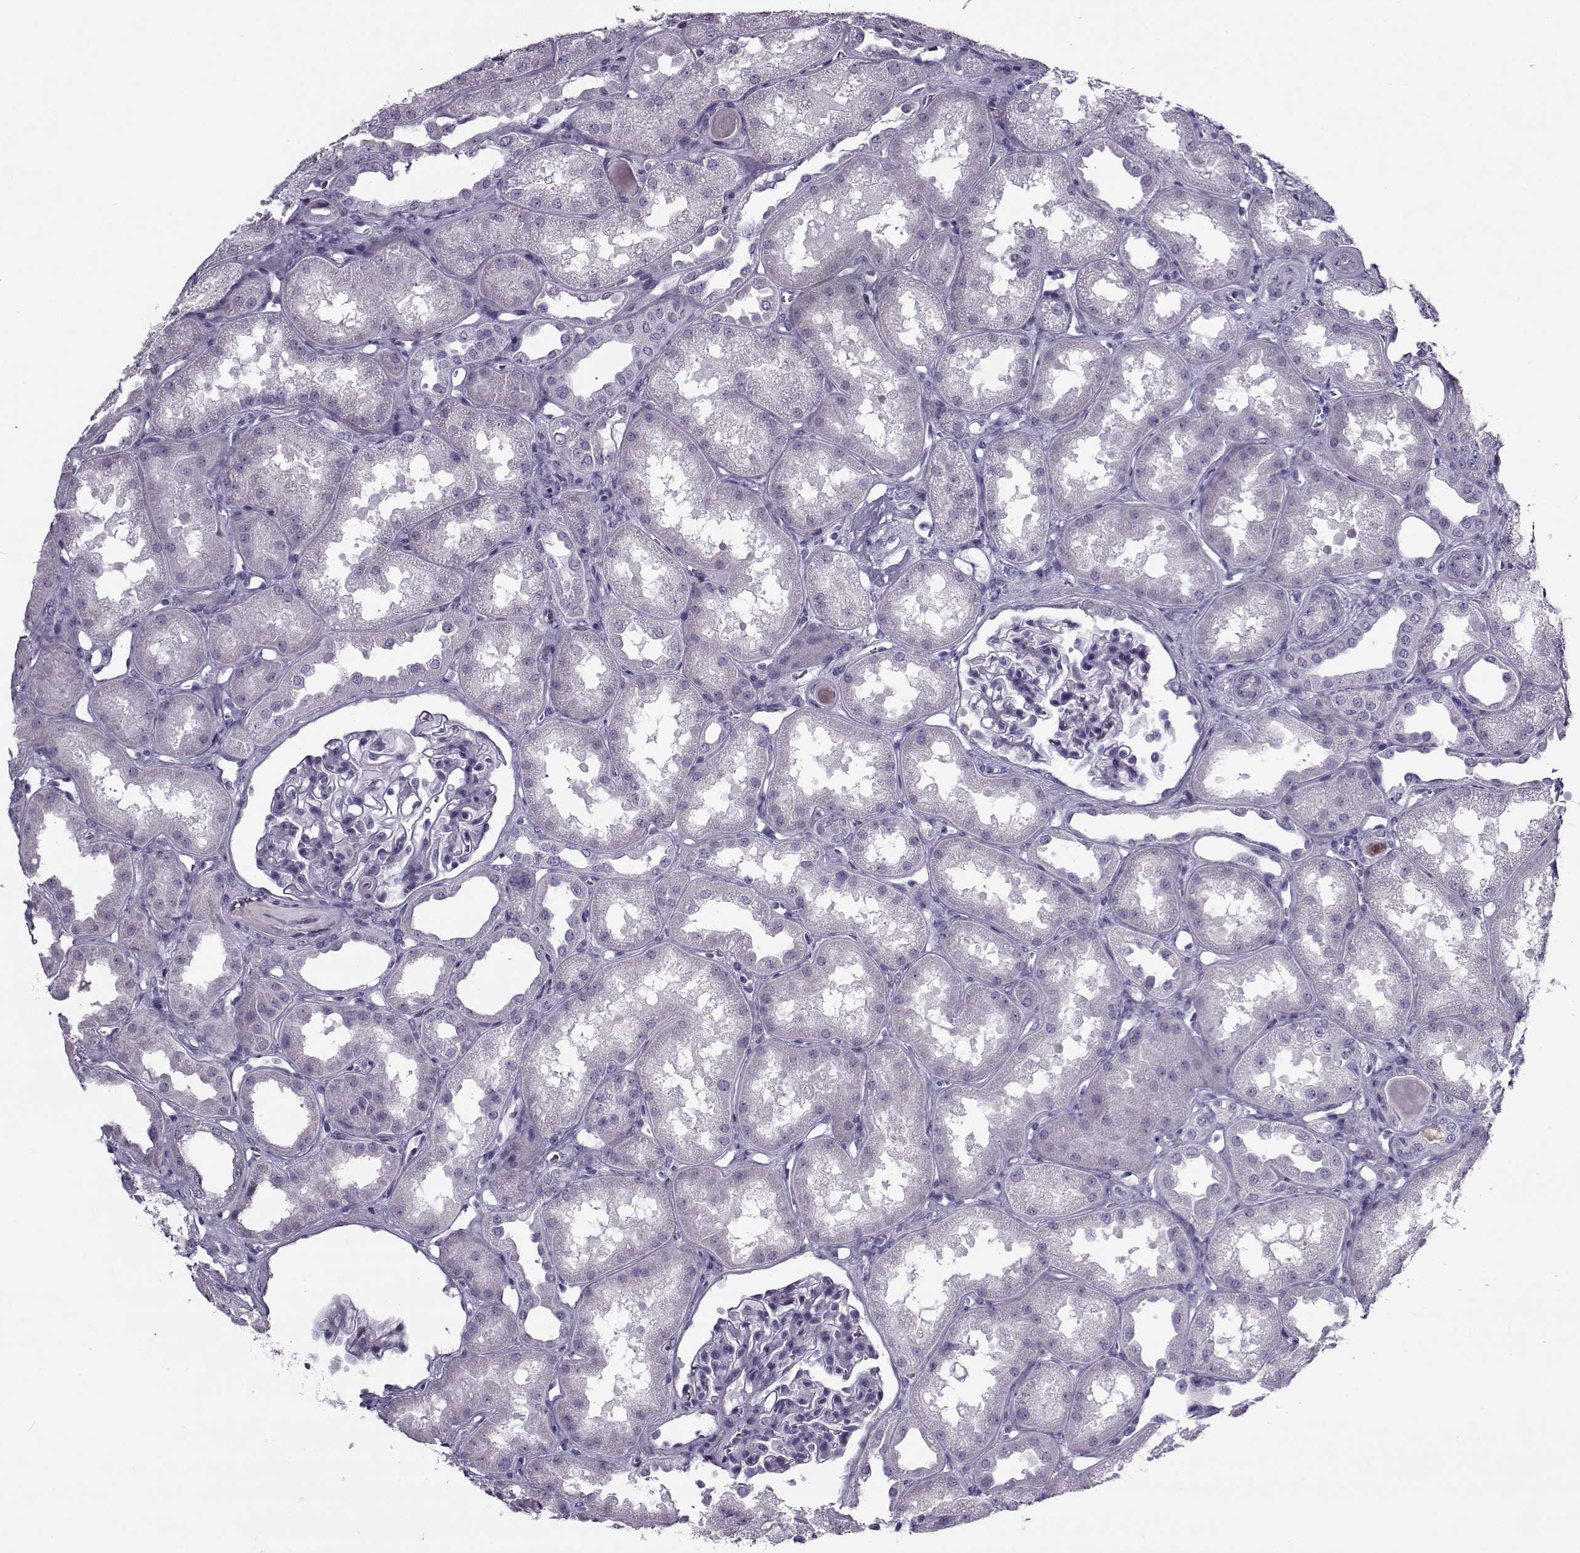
{"staining": {"intensity": "negative", "quantity": "none", "location": "none"}, "tissue": "kidney", "cell_type": "Cells in glomeruli", "image_type": "normal", "snomed": [{"axis": "morphology", "description": "Normal tissue, NOS"}, {"axis": "topography", "description": "Kidney"}], "caption": "Cells in glomeruli are negative for brown protein staining in benign kidney. Nuclei are stained in blue.", "gene": "GAGE10", "patient": {"sex": "male", "age": 61}}